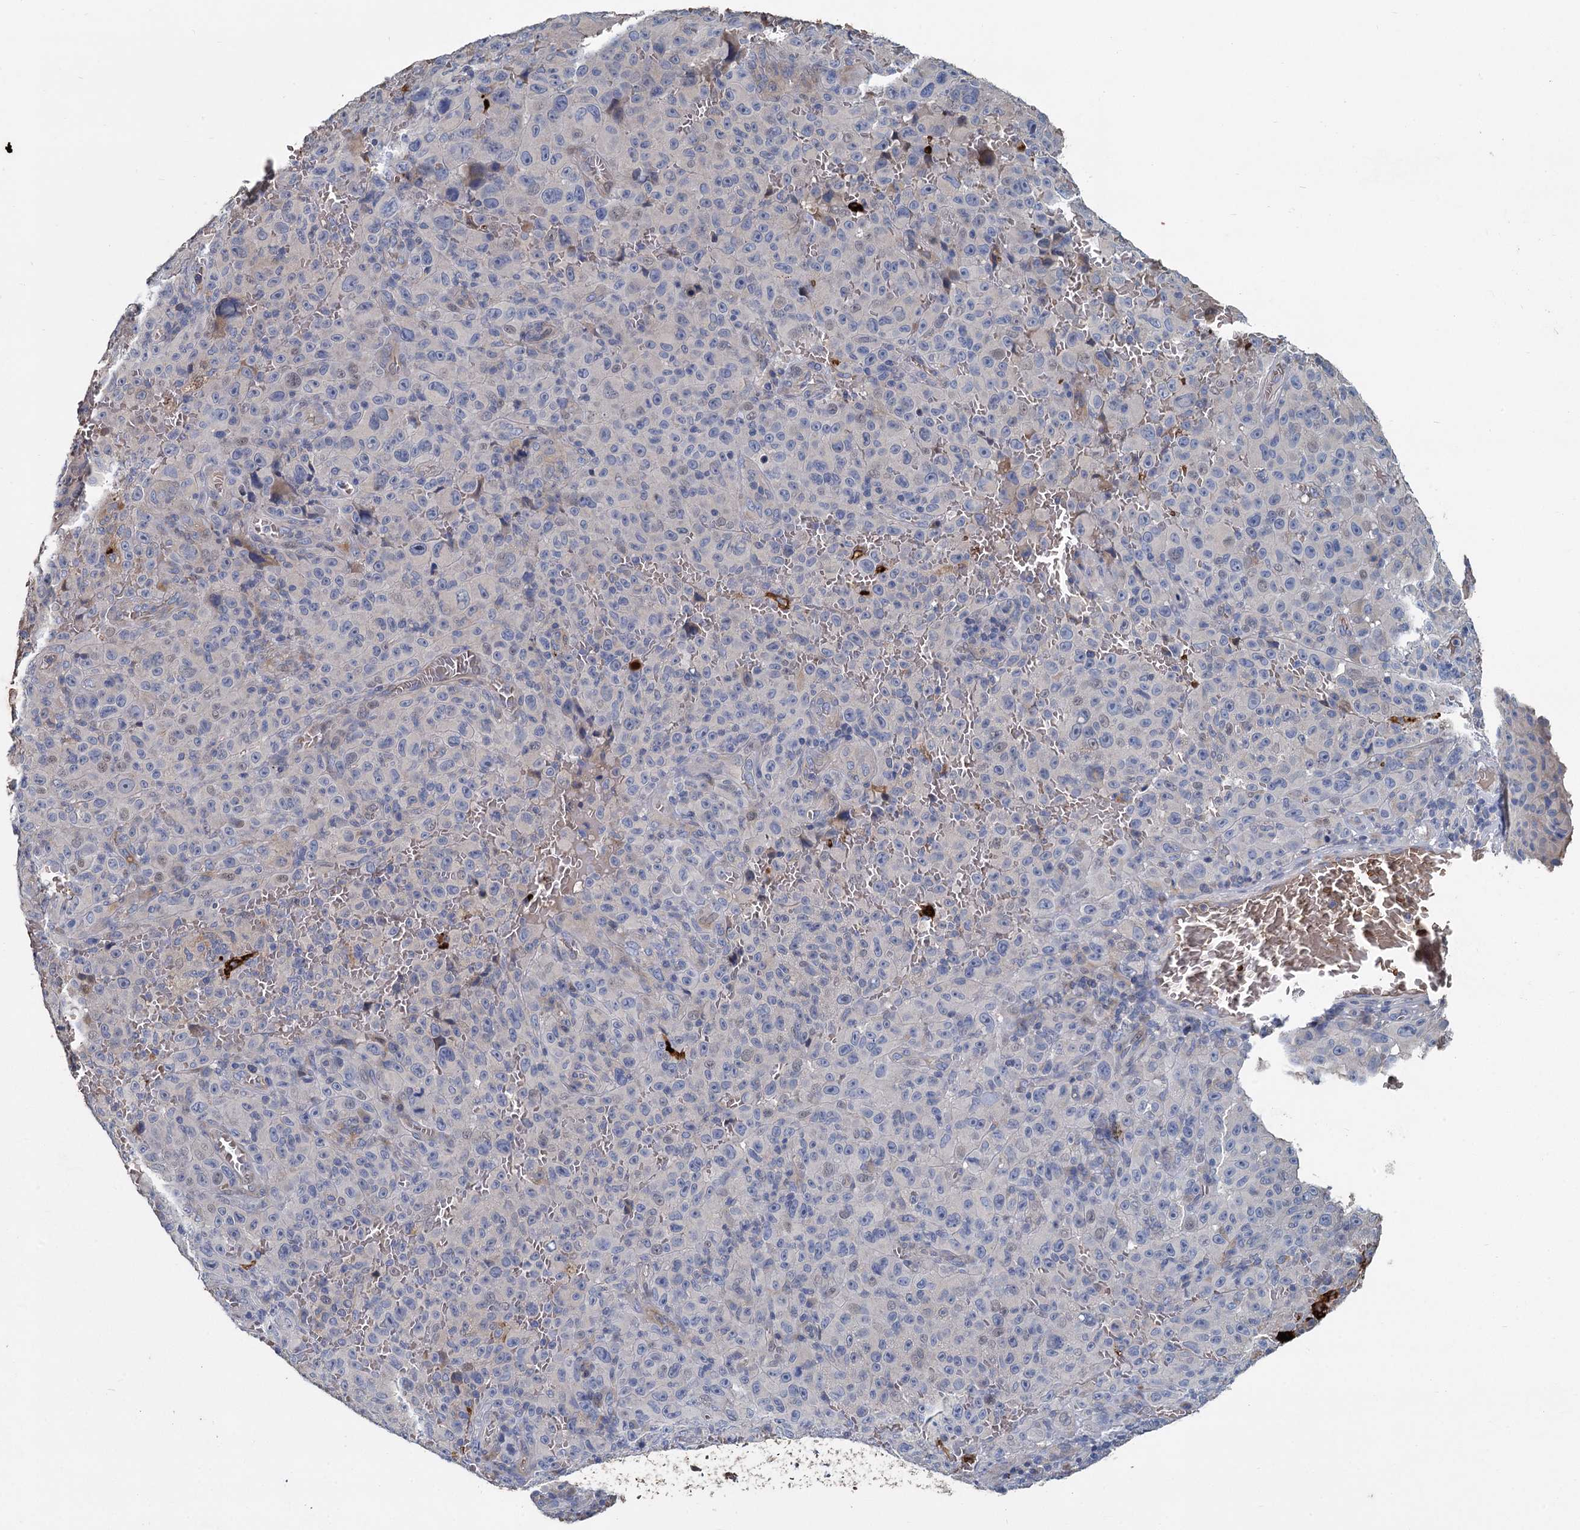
{"staining": {"intensity": "negative", "quantity": "none", "location": "none"}, "tissue": "melanoma", "cell_type": "Tumor cells", "image_type": "cancer", "snomed": [{"axis": "morphology", "description": "Malignant melanoma, NOS"}, {"axis": "topography", "description": "Skin"}], "caption": "This is an IHC histopathology image of human malignant melanoma. There is no expression in tumor cells.", "gene": "TCTN2", "patient": {"sex": "female", "age": 82}}